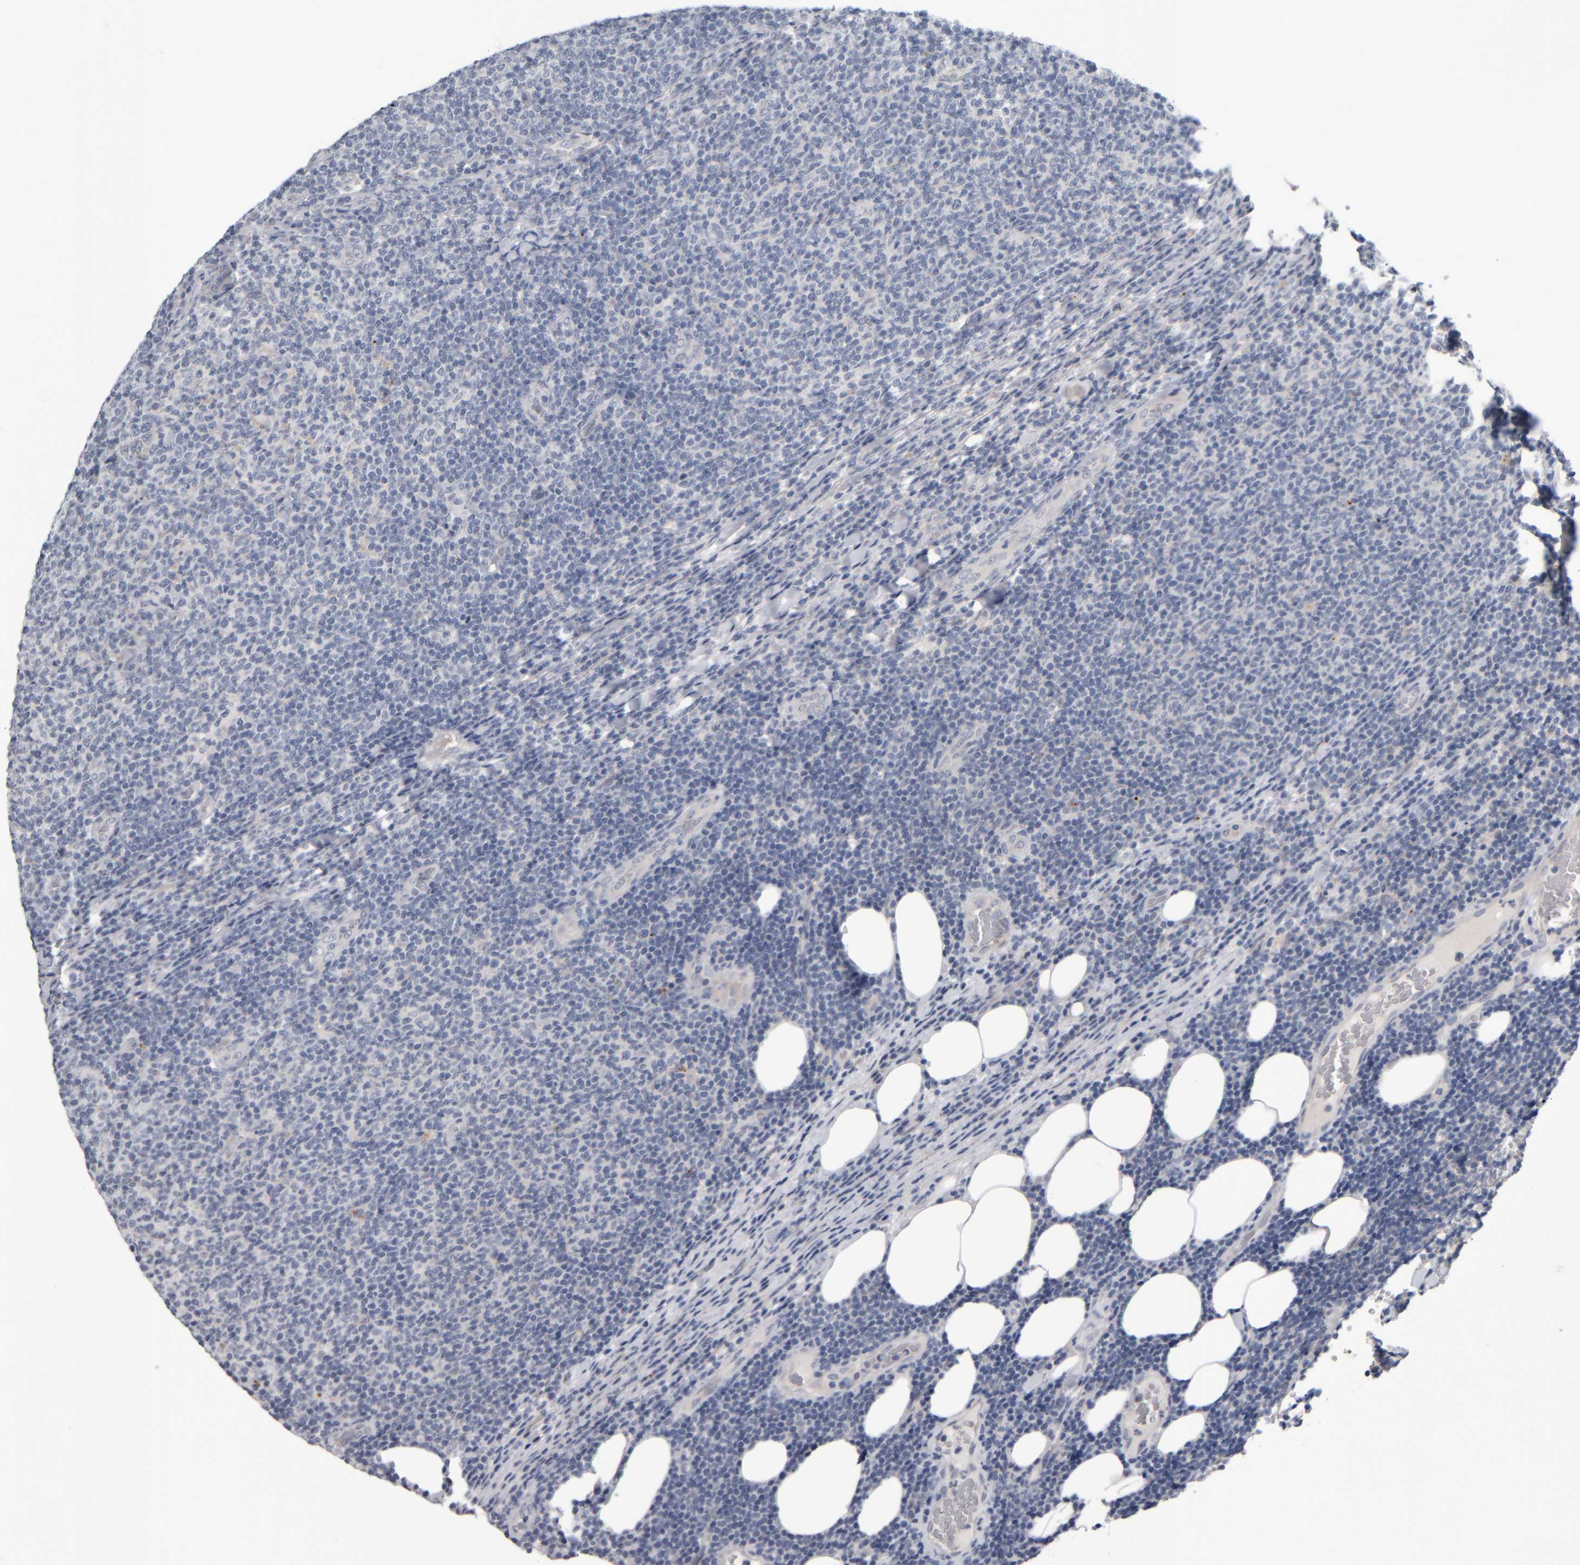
{"staining": {"intensity": "negative", "quantity": "none", "location": "none"}, "tissue": "lymphoma", "cell_type": "Tumor cells", "image_type": "cancer", "snomed": [{"axis": "morphology", "description": "Malignant lymphoma, non-Hodgkin's type, Low grade"}, {"axis": "topography", "description": "Lymph node"}], "caption": "Immunohistochemistry micrograph of neoplastic tissue: human lymphoma stained with DAB (3,3'-diaminobenzidine) shows no significant protein staining in tumor cells.", "gene": "COL14A1", "patient": {"sex": "male", "age": 66}}